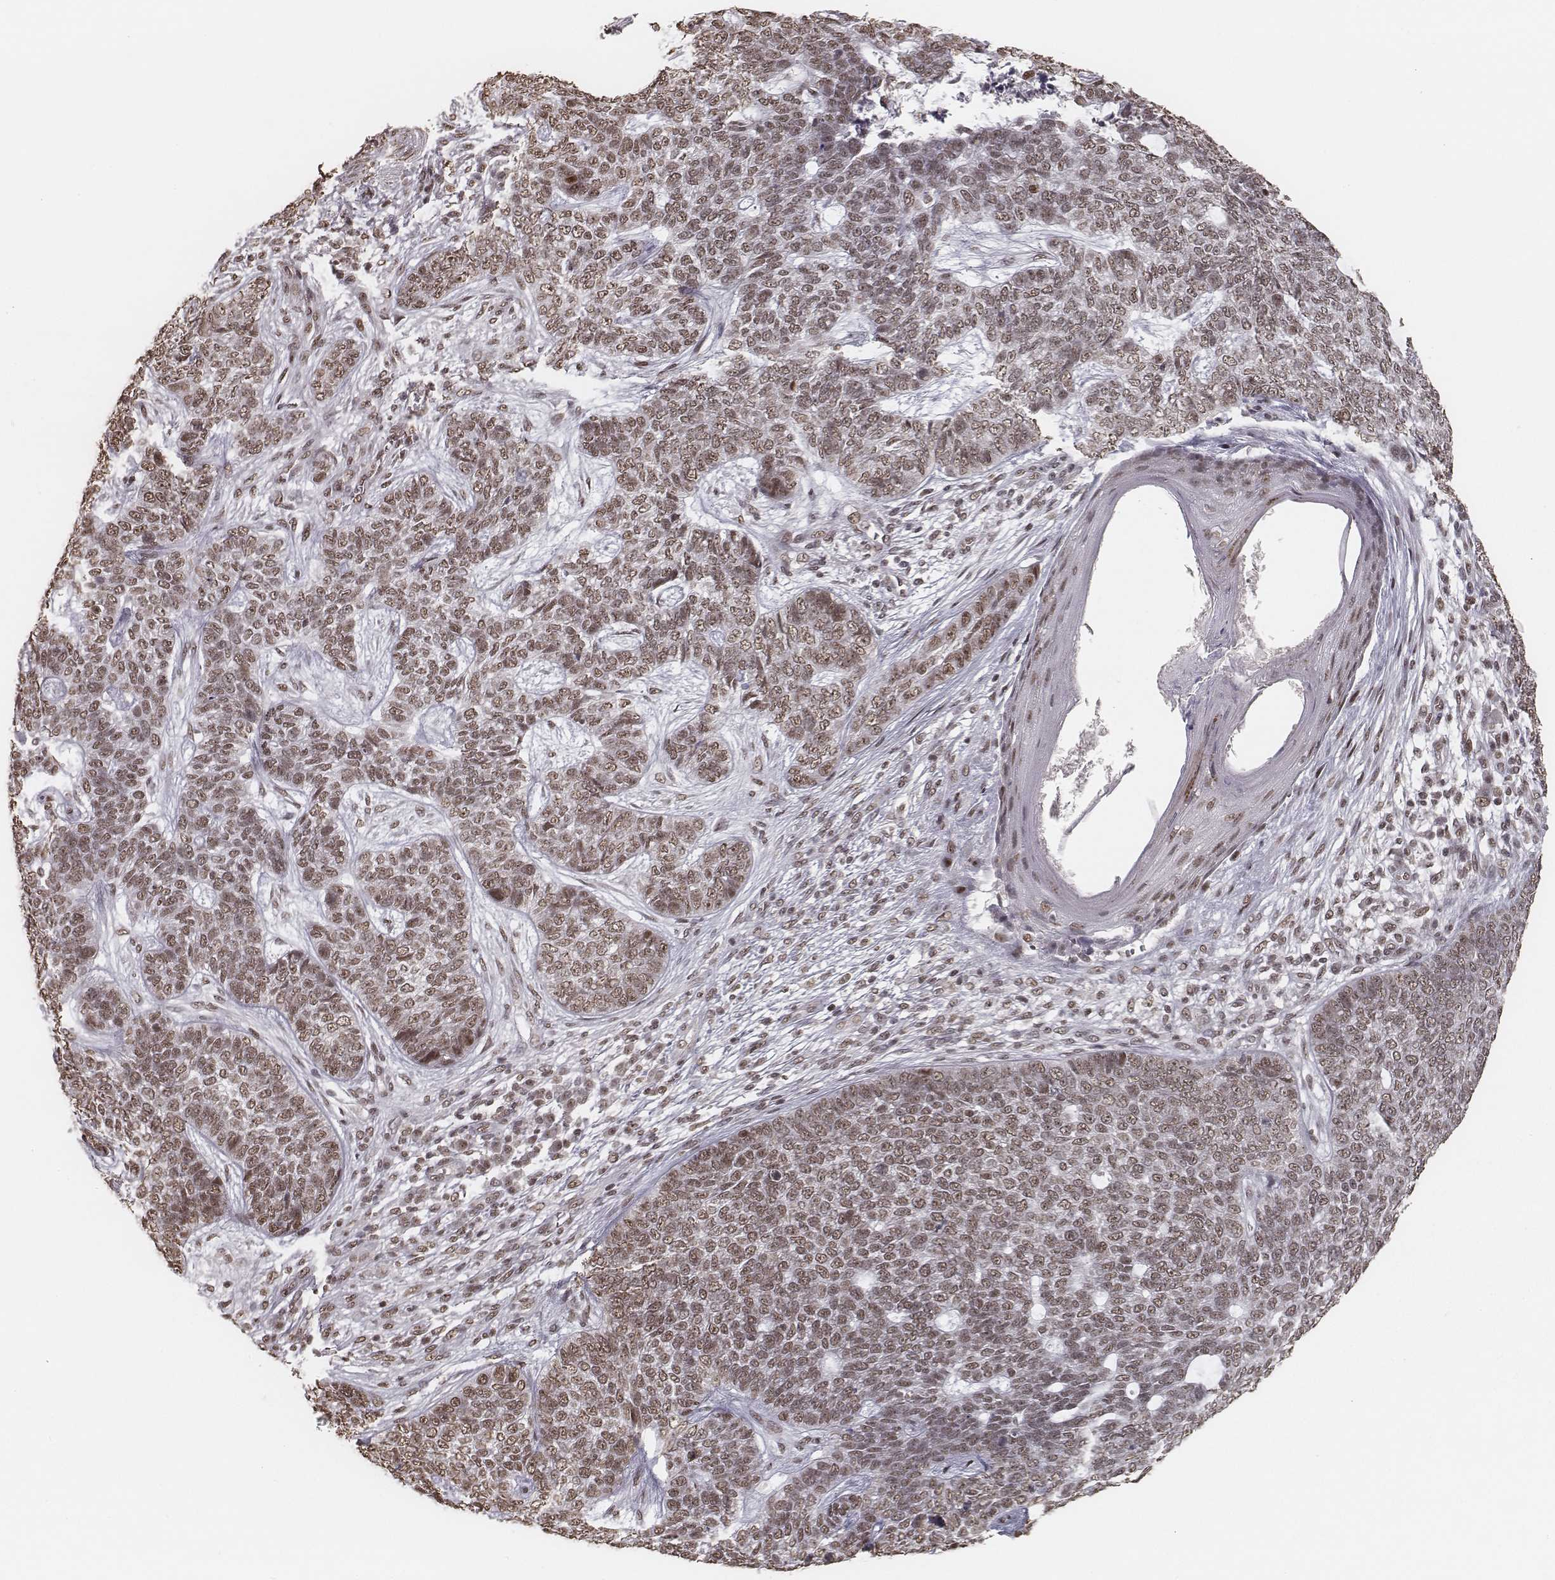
{"staining": {"intensity": "weak", "quantity": ">75%", "location": "nuclear"}, "tissue": "skin cancer", "cell_type": "Tumor cells", "image_type": "cancer", "snomed": [{"axis": "morphology", "description": "Basal cell carcinoma"}, {"axis": "topography", "description": "Skin"}], "caption": "Protein staining of skin cancer (basal cell carcinoma) tissue reveals weak nuclear positivity in approximately >75% of tumor cells. Immunohistochemistry stains the protein of interest in brown and the nuclei are stained blue.", "gene": "HMGA2", "patient": {"sex": "female", "age": 69}}